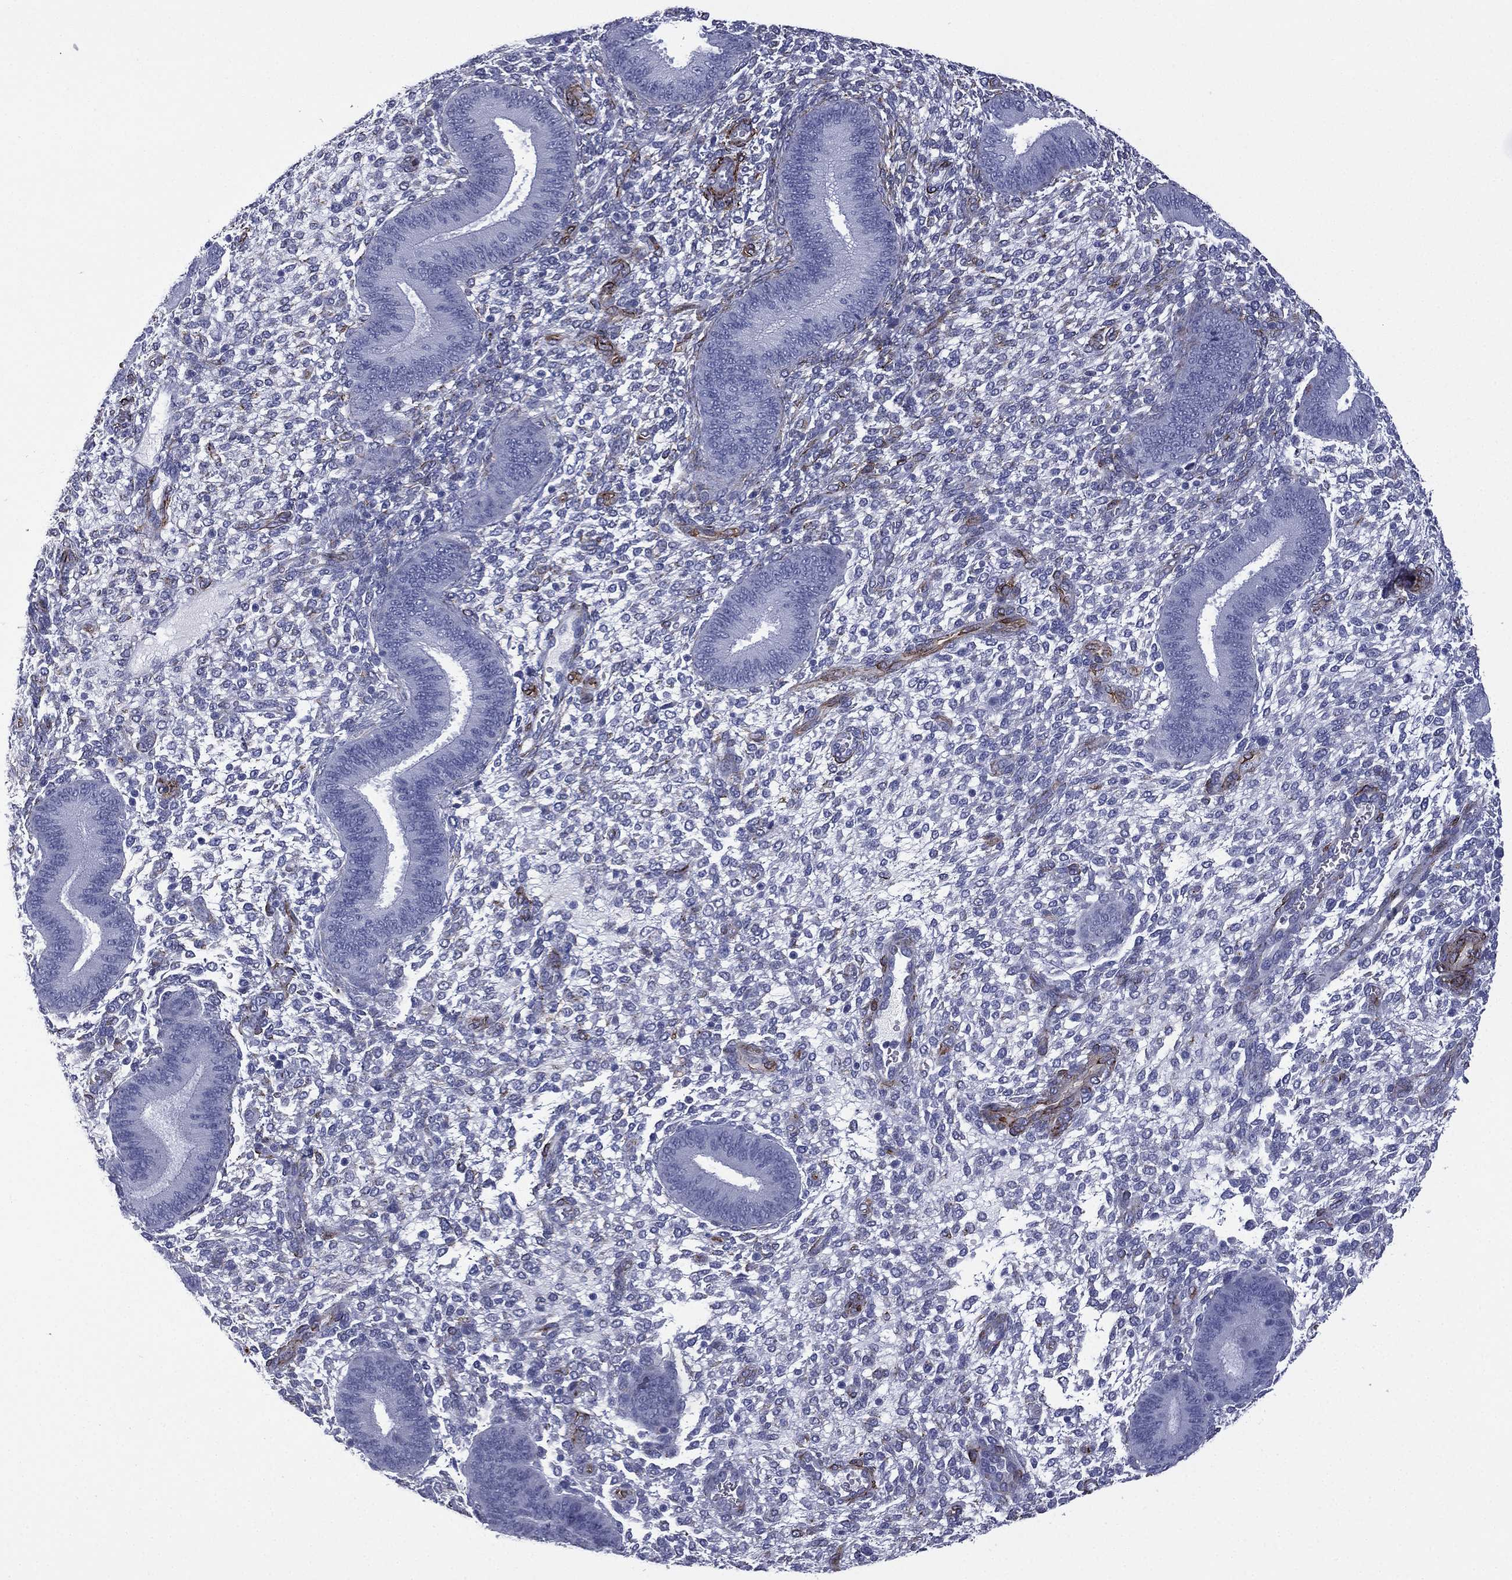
{"staining": {"intensity": "negative", "quantity": "none", "location": "none"}, "tissue": "endometrium", "cell_type": "Cells in endometrial stroma", "image_type": "normal", "snomed": [{"axis": "morphology", "description": "Normal tissue, NOS"}, {"axis": "topography", "description": "Endometrium"}], "caption": "This is an IHC photomicrograph of normal human endometrium. There is no staining in cells in endometrial stroma.", "gene": "CAVIN3", "patient": {"sex": "female", "age": 39}}